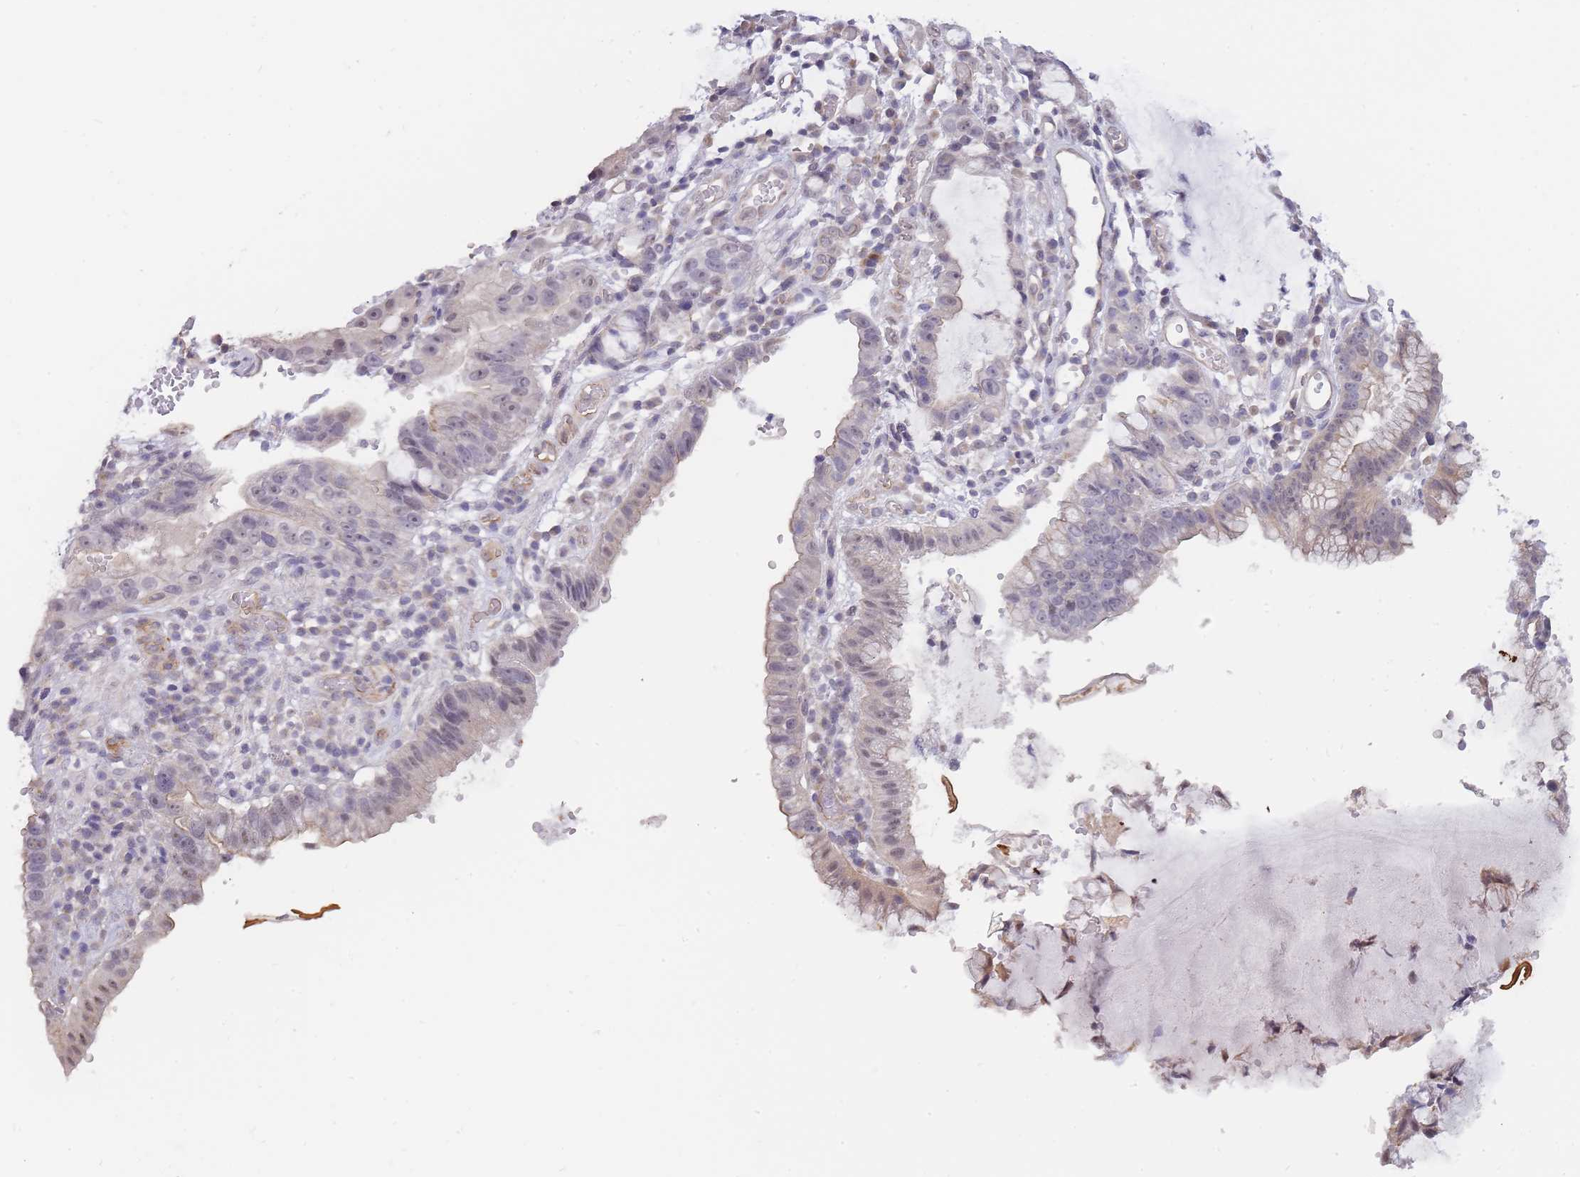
{"staining": {"intensity": "negative", "quantity": "none", "location": "none"}, "tissue": "stomach cancer", "cell_type": "Tumor cells", "image_type": "cancer", "snomed": [{"axis": "morphology", "description": "Adenocarcinoma, NOS"}, {"axis": "topography", "description": "Stomach"}], "caption": "This is a micrograph of IHC staining of stomach cancer, which shows no positivity in tumor cells.", "gene": "C19orf25", "patient": {"sex": "male", "age": 55}}